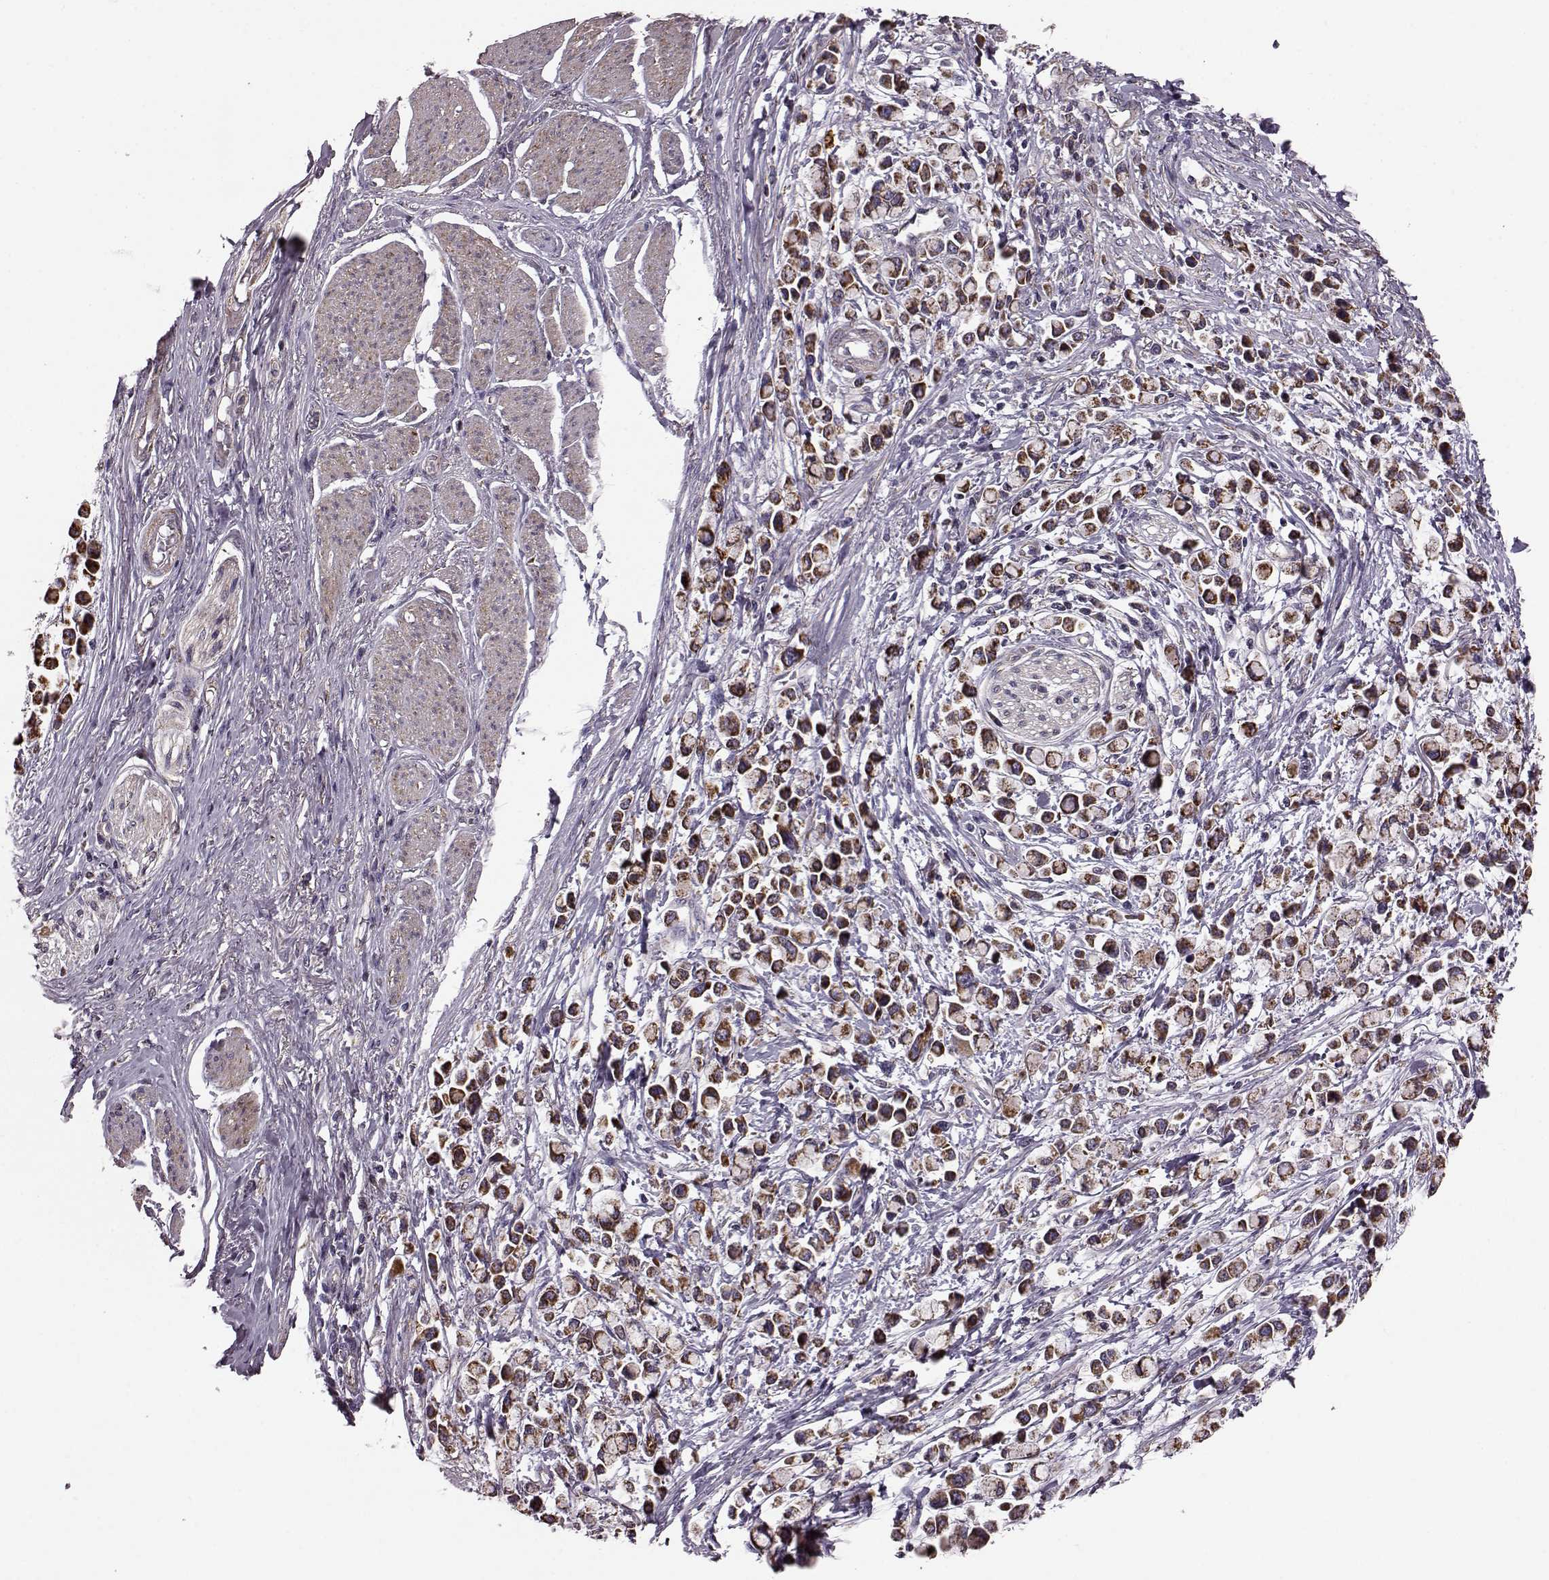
{"staining": {"intensity": "strong", "quantity": ">75%", "location": "cytoplasmic/membranous"}, "tissue": "stomach cancer", "cell_type": "Tumor cells", "image_type": "cancer", "snomed": [{"axis": "morphology", "description": "Adenocarcinoma, NOS"}, {"axis": "topography", "description": "Stomach"}], "caption": "Immunohistochemistry (IHC) of stomach cancer shows high levels of strong cytoplasmic/membranous staining in about >75% of tumor cells.", "gene": "PUDP", "patient": {"sex": "female", "age": 81}}